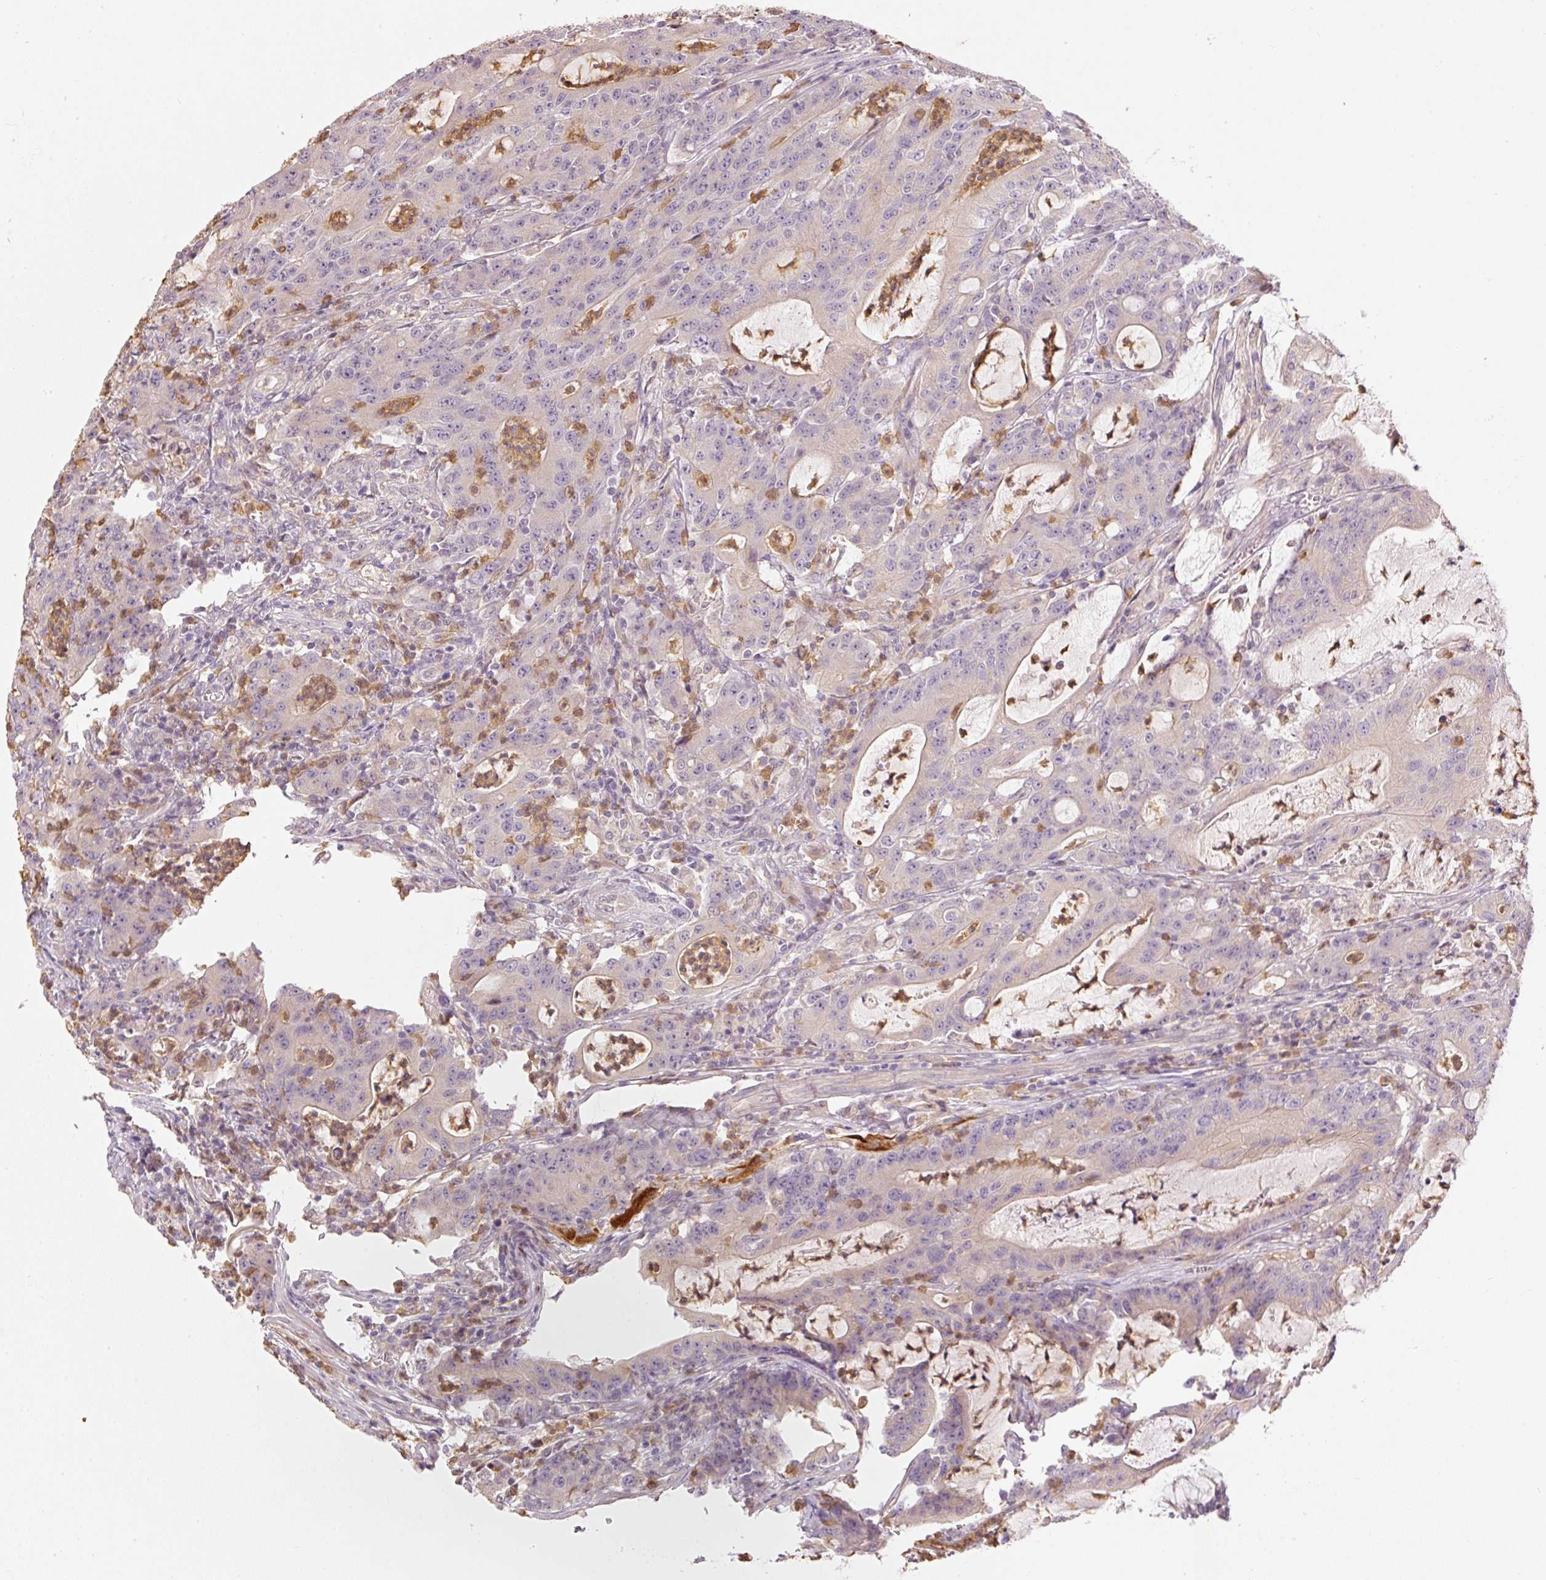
{"staining": {"intensity": "negative", "quantity": "none", "location": "none"}, "tissue": "colorectal cancer", "cell_type": "Tumor cells", "image_type": "cancer", "snomed": [{"axis": "morphology", "description": "Adenocarcinoma, NOS"}, {"axis": "topography", "description": "Colon"}], "caption": "Immunohistochemical staining of adenocarcinoma (colorectal) reveals no significant positivity in tumor cells.", "gene": "CTTNBP2", "patient": {"sex": "male", "age": 83}}